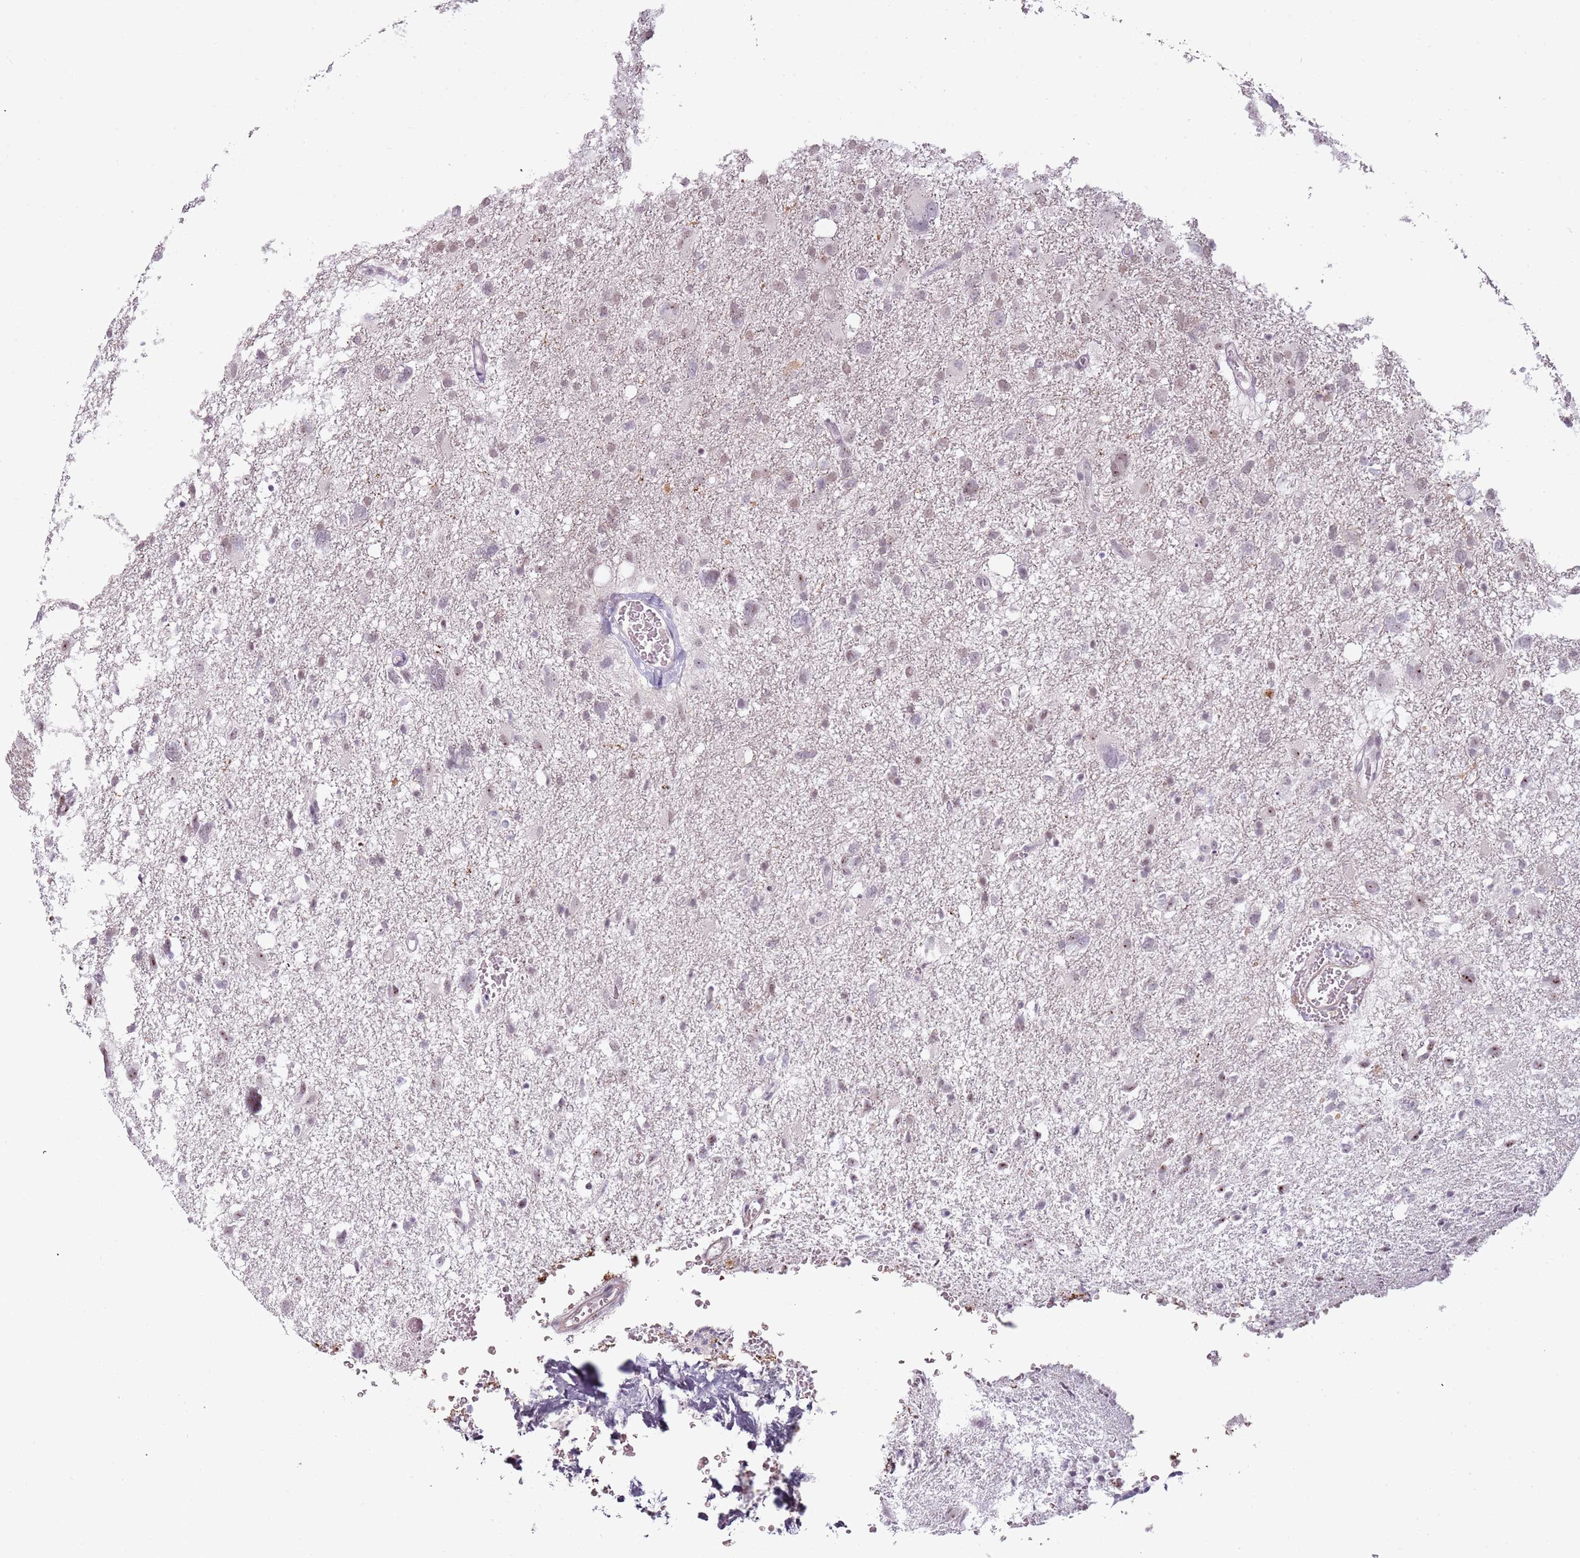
{"staining": {"intensity": "moderate", "quantity": "<25%", "location": "nuclear"}, "tissue": "glioma", "cell_type": "Tumor cells", "image_type": "cancer", "snomed": [{"axis": "morphology", "description": "Glioma, malignant, High grade"}, {"axis": "topography", "description": "Brain"}], "caption": "Malignant high-grade glioma stained with a brown dye shows moderate nuclear positive positivity in about <25% of tumor cells.", "gene": "REXO4", "patient": {"sex": "male", "age": 61}}